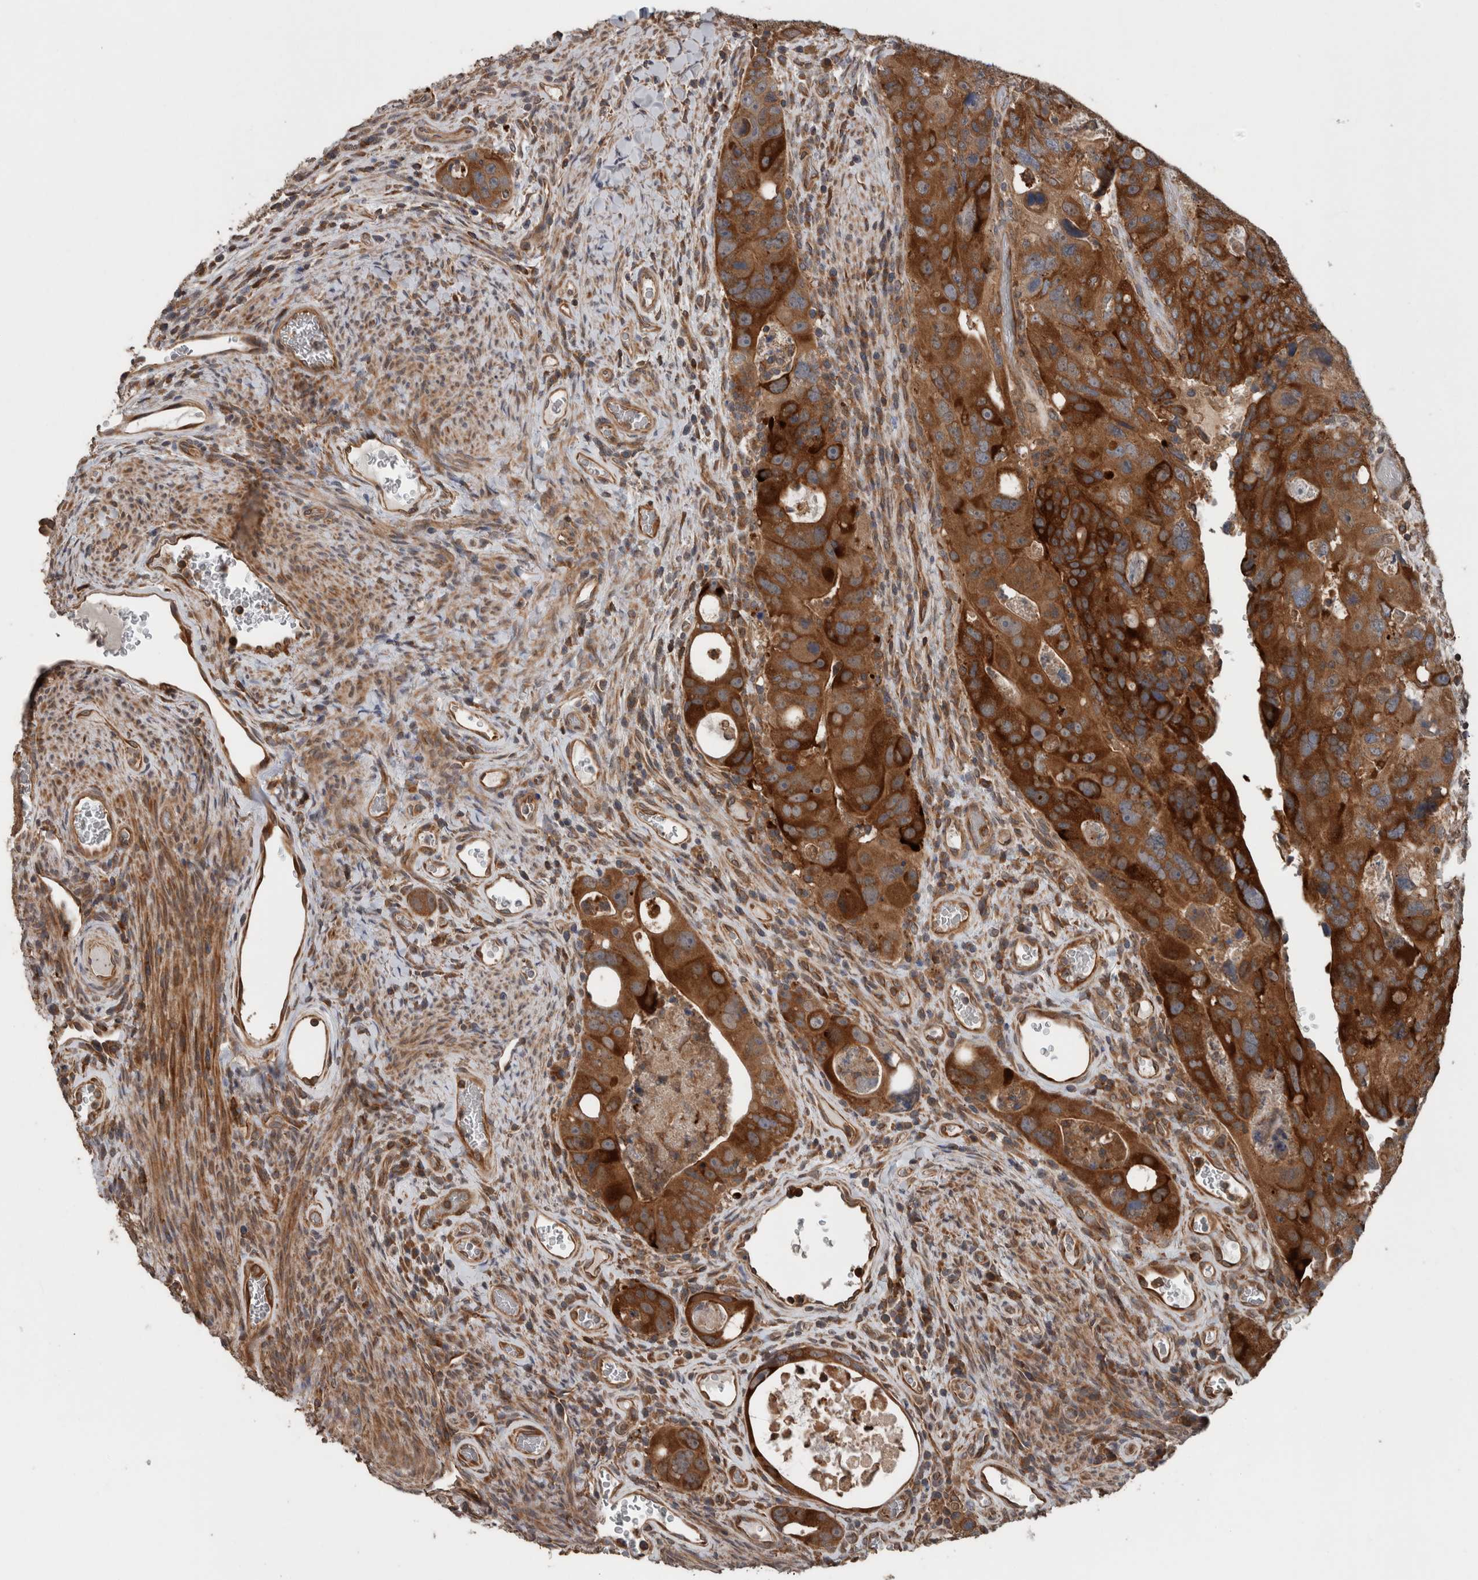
{"staining": {"intensity": "strong", "quantity": ">75%", "location": "cytoplasmic/membranous"}, "tissue": "colorectal cancer", "cell_type": "Tumor cells", "image_type": "cancer", "snomed": [{"axis": "morphology", "description": "Adenocarcinoma, NOS"}, {"axis": "topography", "description": "Rectum"}], "caption": "Immunohistochemistry of human colorectal adenocarcinoma demonstrates high levels of strong cytoplasmic/membranous staining in about >75% of tumor cells.", "gene": "RIOK3", "patient": {"sex": "male", "age": 59}}